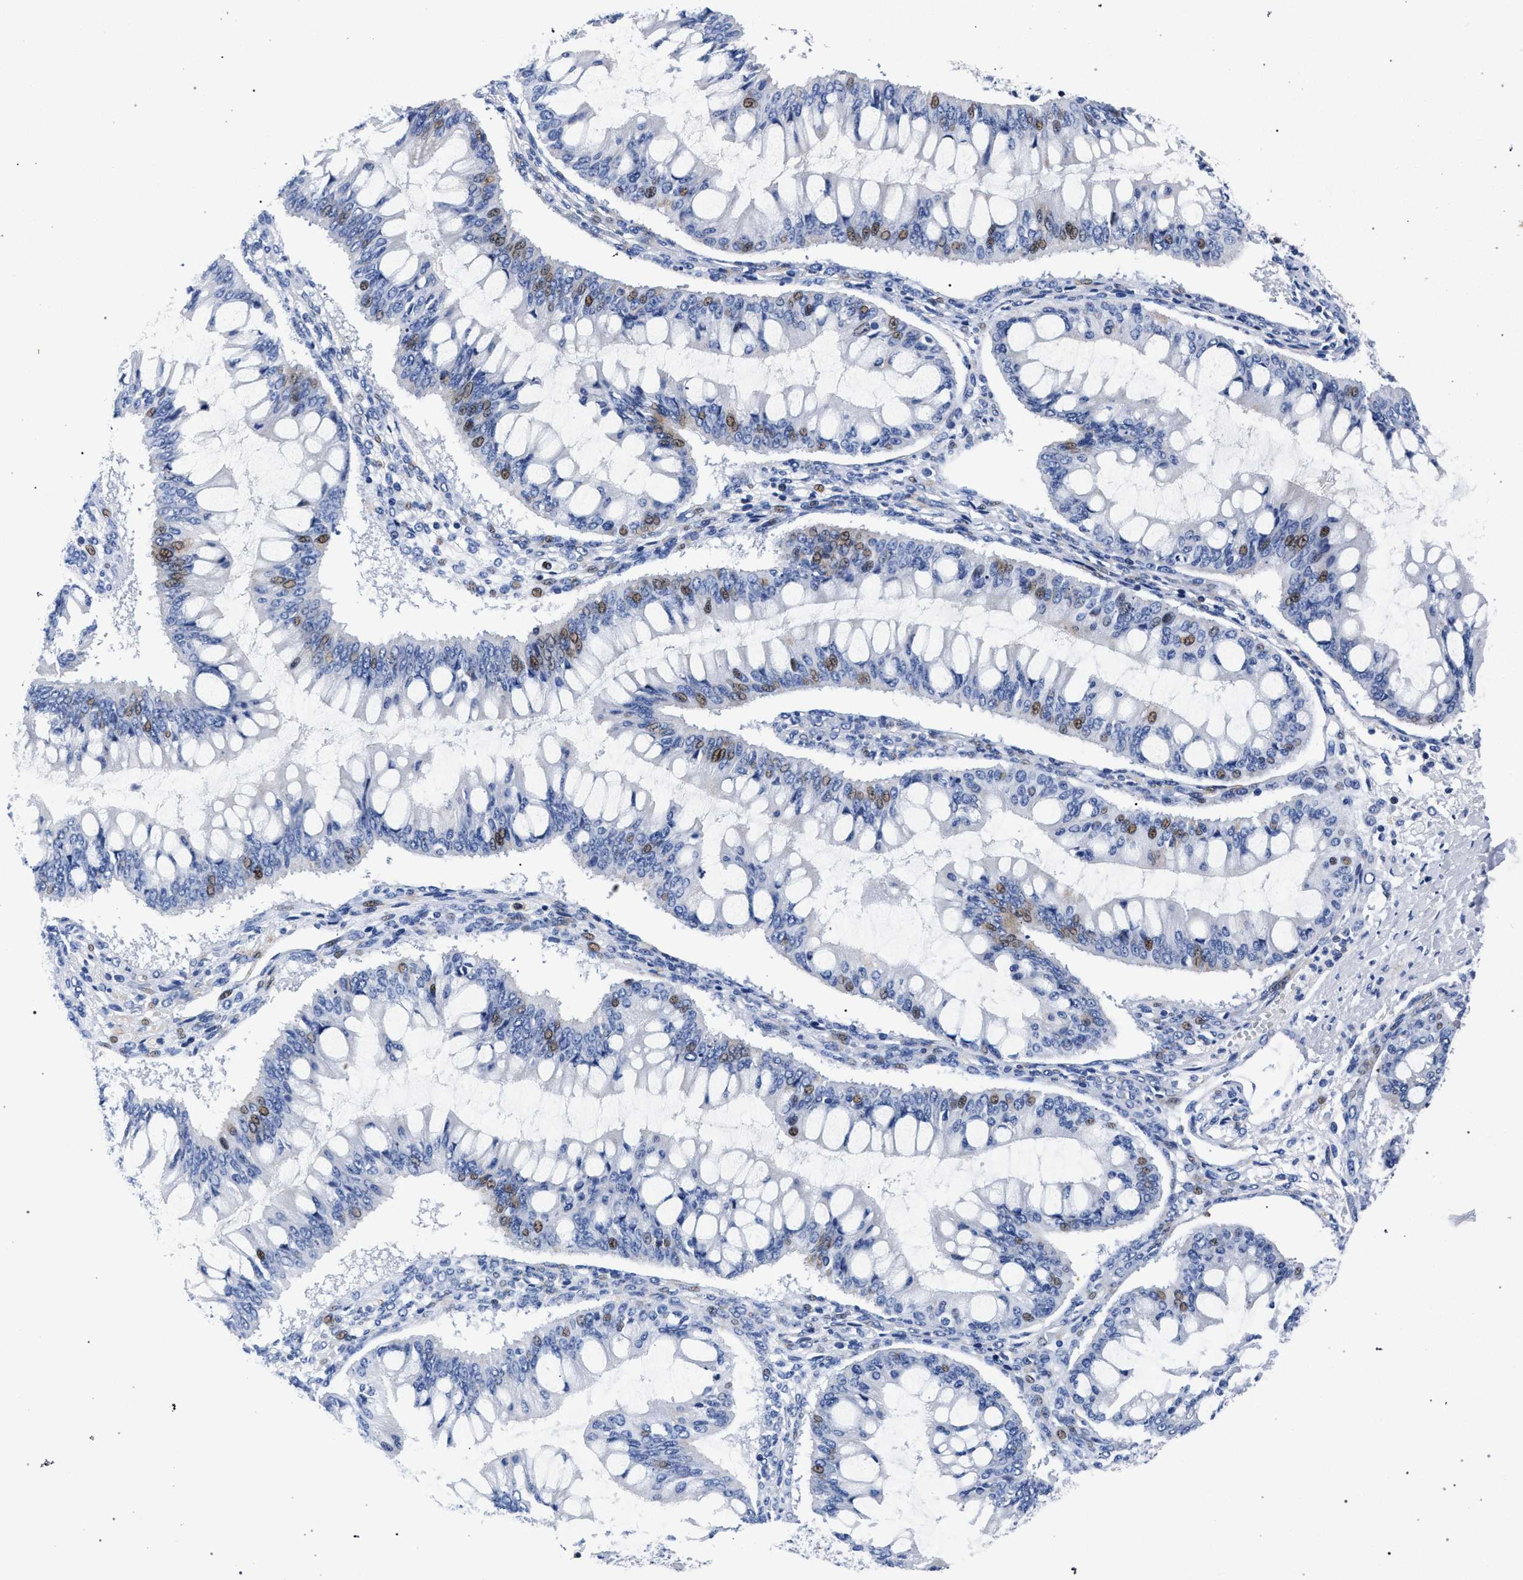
{"staining": {"intensity": "moderate", "quantity": "<25%", "location": "nuclear"}, "tissue": "ovarian cancer", "cell_type": "Tumor cells", "image_type": "cancer", "snomed": [{"axis": "morphology", "description": "Cystadenocarcinoma, mucinous, NOS"}, {"axis": "topography", "description": "Ovary"}], "caption": "Ovarian cancer stained for a protein reveals moderate nuclear positivity in tumor cells.", "gene": "KLRK1", "patient": {"sex": "female", "age": 73}}